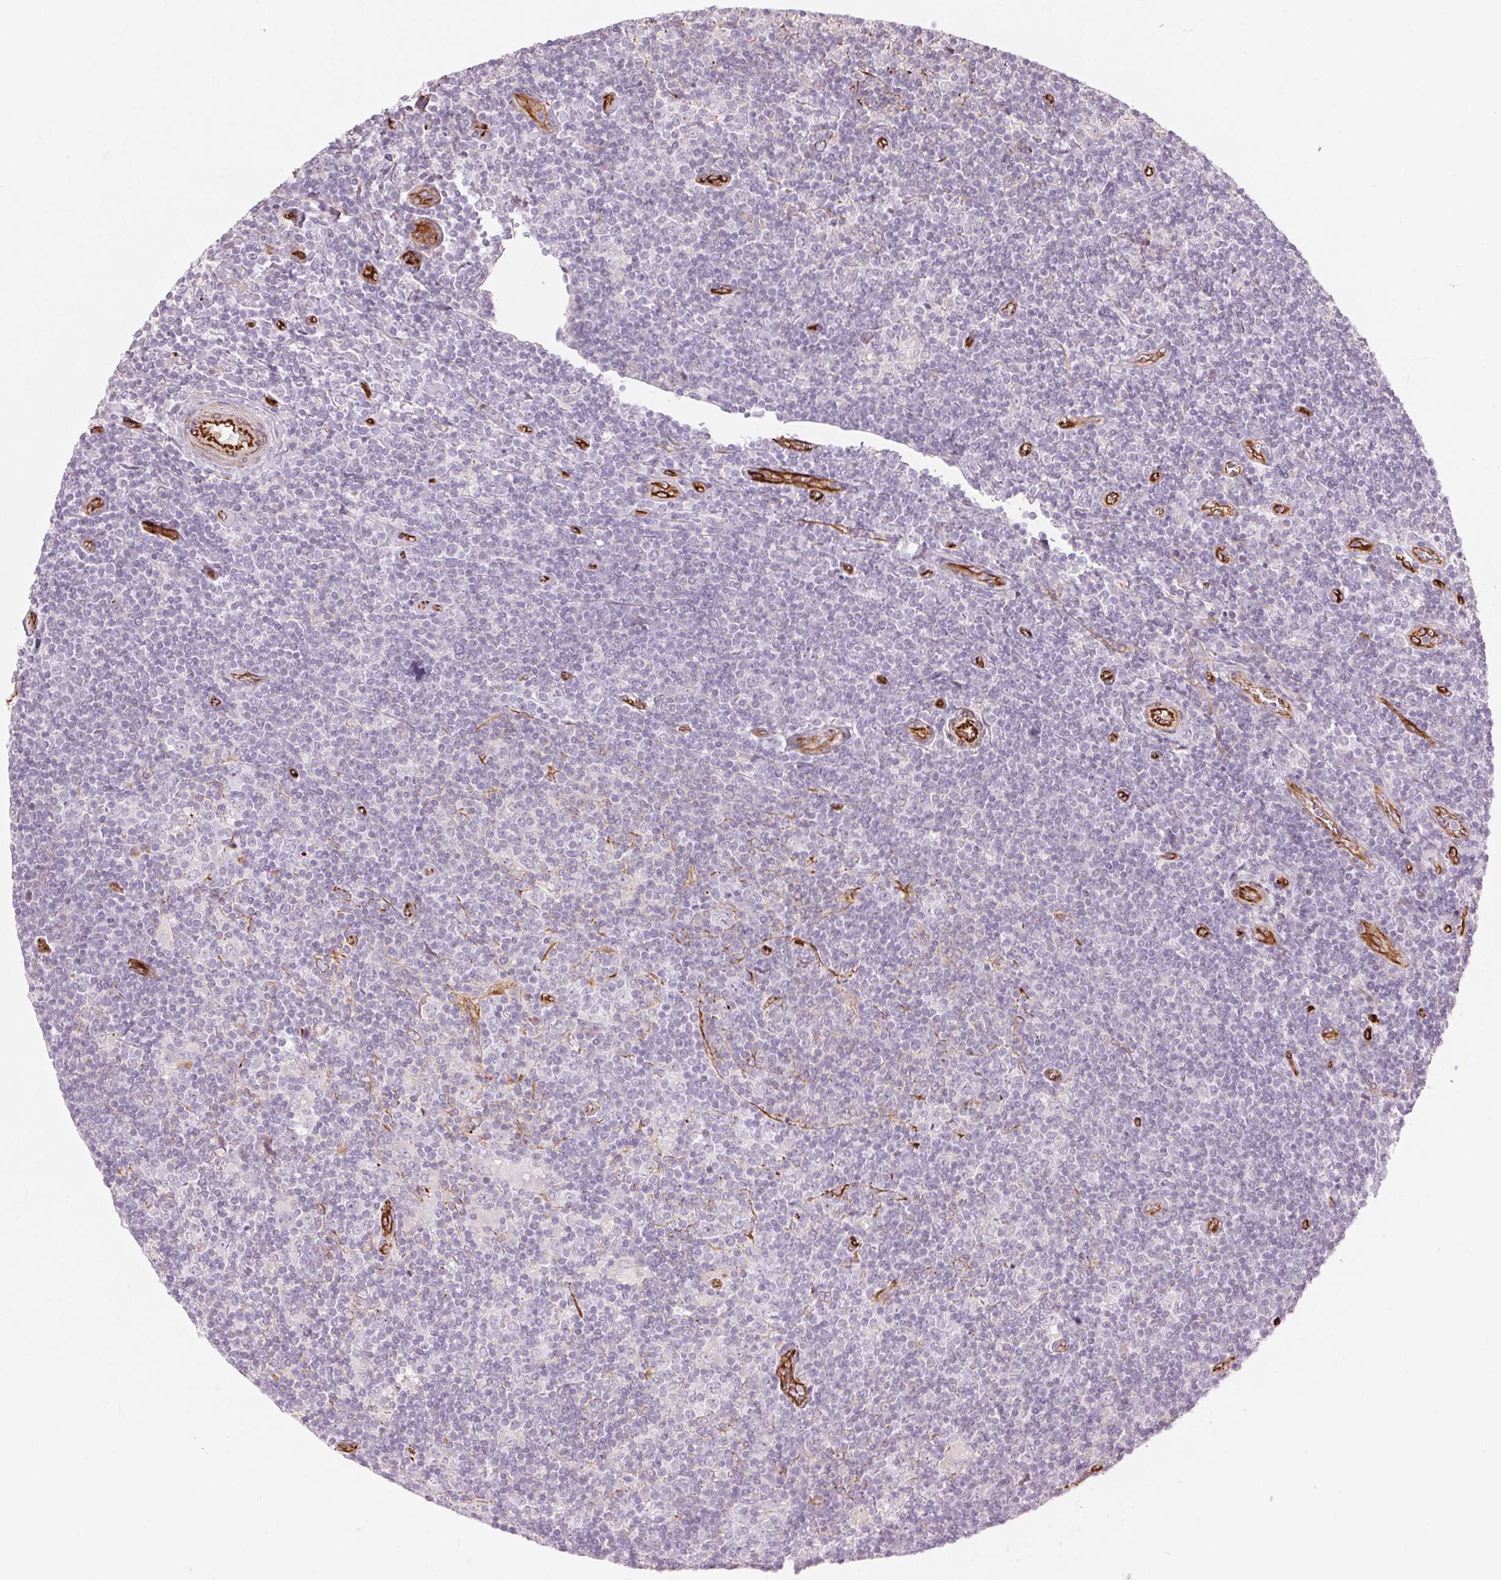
{"staining": {"intensity": "negative", "quantity": "none", "location": "none"}, "tissue": "lymphoma", "cell_type": "Tumor cells", "image_type": "cancer", "snomed": [{"axis": "morphology", "description": "Hodgkin's disease, NOS"}, {"axis": "topography", "description": "Lymph node"}], "caption": "The histopathology image shows no staining of tumor cells in Hodgkin's disease. (Stains: DAB IHC with hematoxylin counter stain, Microscopy: brightfield microscopy at high magnification).", "gene": "CLPS", "patient": {"sex": "male", "age": 40}}